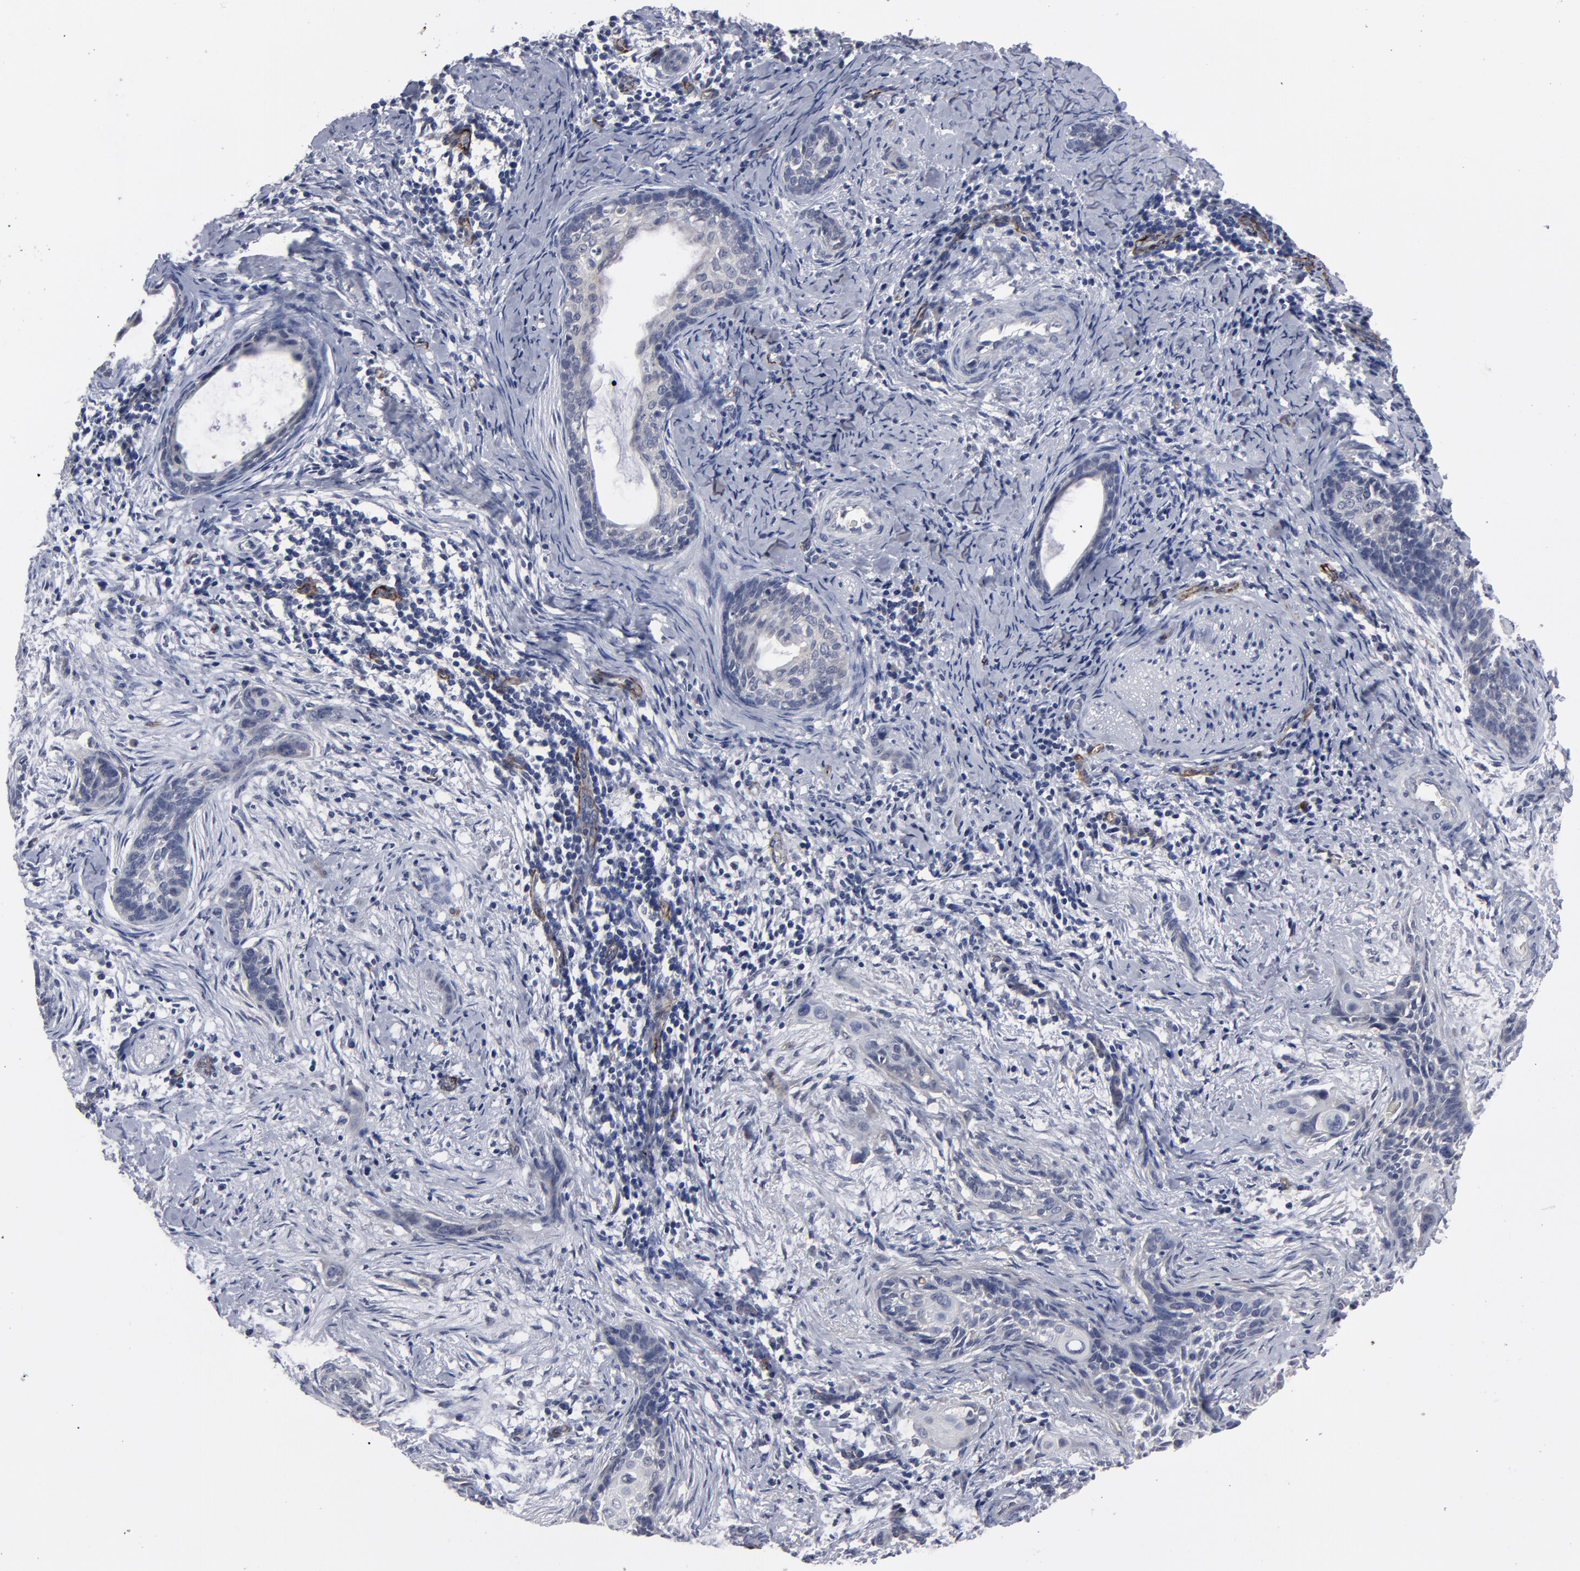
{"staining": {"intensity": "negative", "quantity": "none", "location": "none"}, "tissue": "cervical cancer", "cell_type": "Tumor cells", "image_type": "cancer", "snomed": [{"axis": "morphology", "description": "Squamous cell carcinoma, NOS"}, {"axis": "topography", "description": "Cervix"}], "caption": "This micrograph is of cervical cancer (squamous cell carcinoma) stained with IHC to label a protein in brown with the nuclei are counter-stained blue. There is no positivity in tumor cells. The staining was performed using DAB (3,3'-diaminobenzidine) to visualize the protein expression in brown, while the nuclei were stained in blue with hematoxylin (Magnification: 20x).", "gene": "ZNF175", "patient": {"sex": "female", "age": 33}}